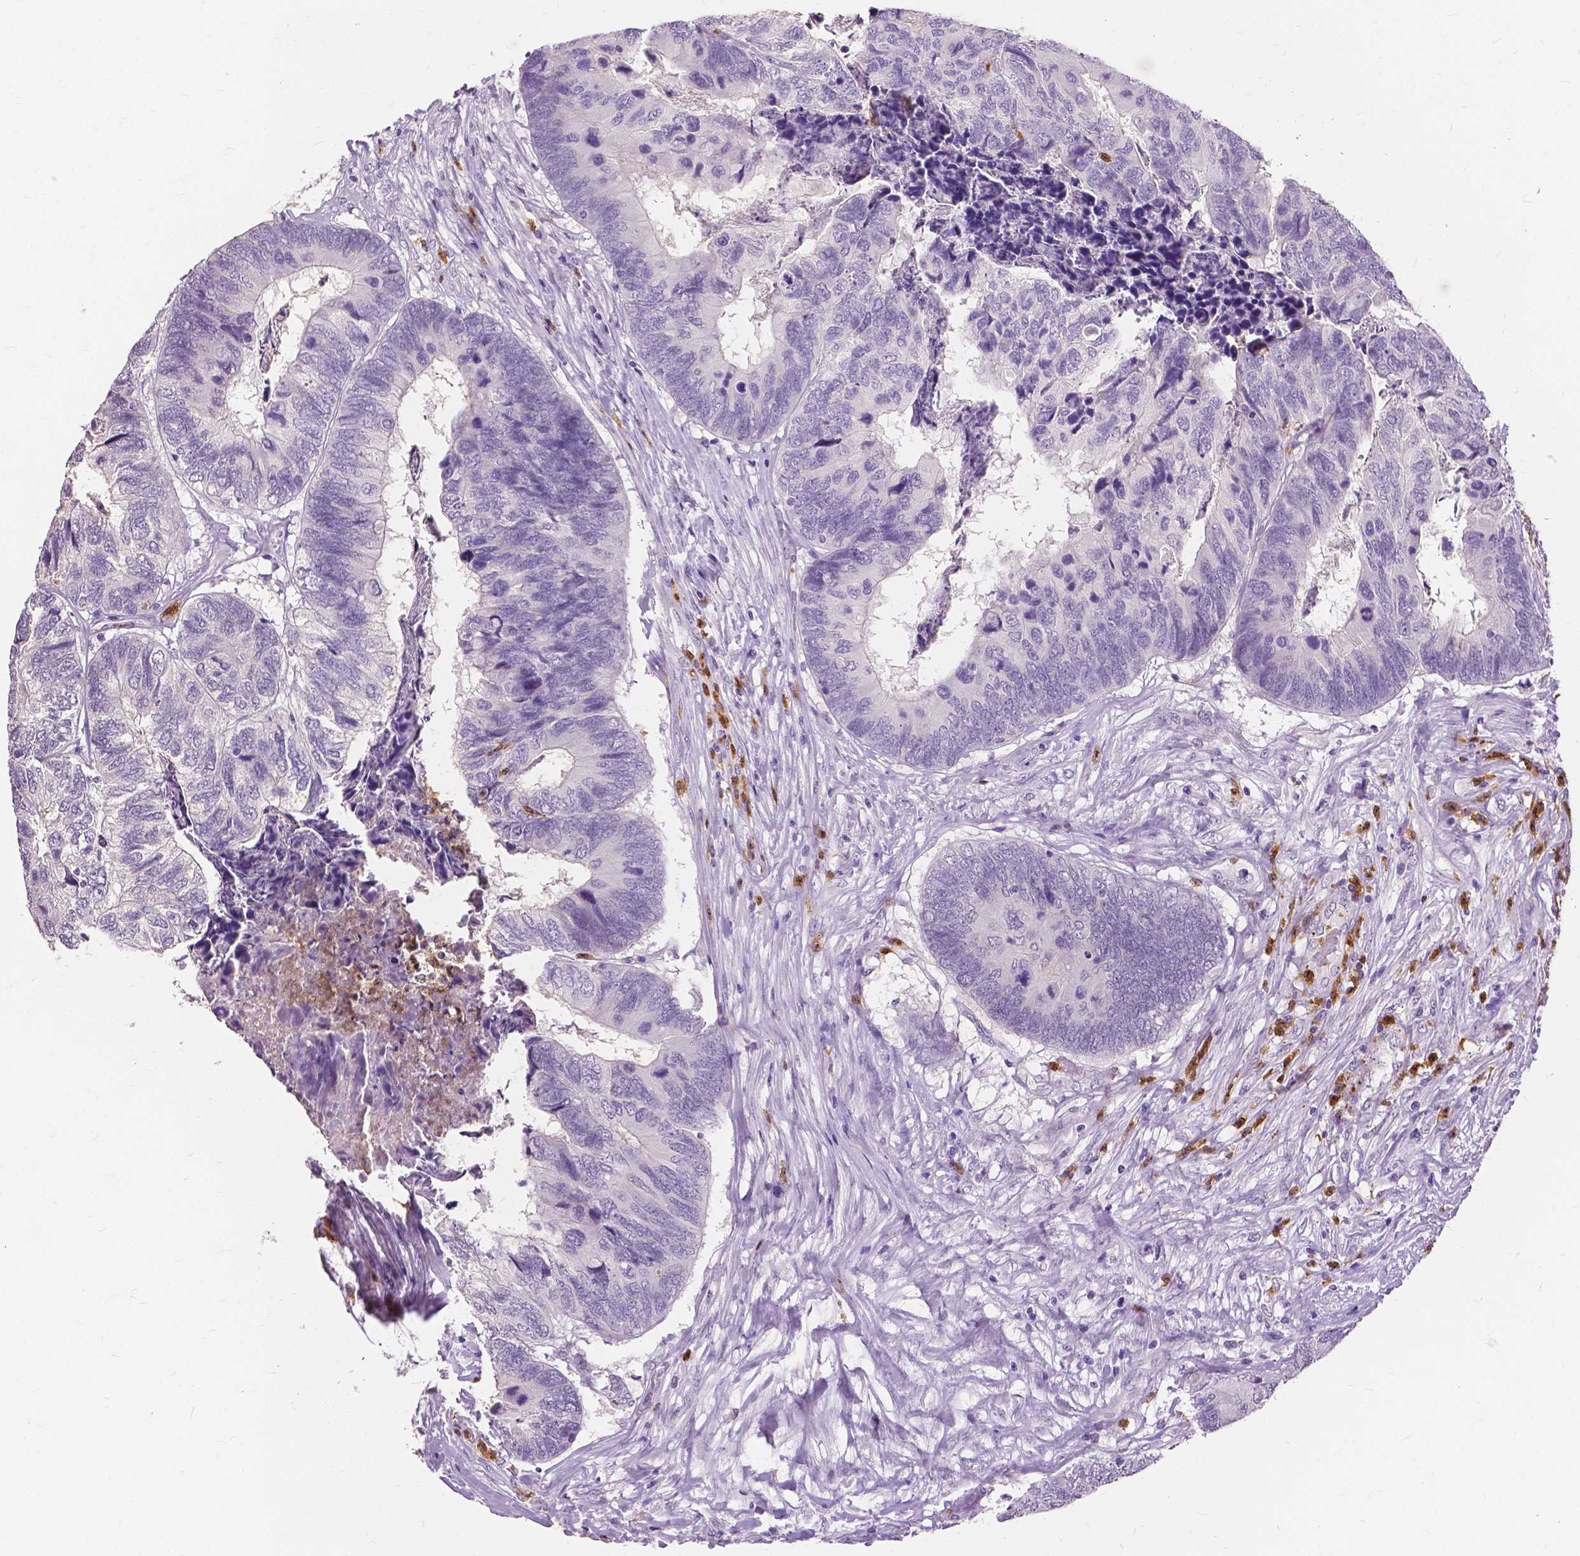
{"staining": {"intensity": "negative", "quantity": "none", "location": "none"}, "tissue": "colorectal cancer", "cell_type": "Tumor cells", "image_type": "cancer", "snomed": [{"axis": "morphology", "description": "Adenocarcinoma, NOS"}, {"axis": "topography", "description": "Colon"}], "caption": "Image shows no protein positivity in tumor cells of colorectal adenocarcinoma tissue. (Brightfield microscopy of DAB (3,3'-diaminobenzidine) IHC at high magnification).", "gene": "CXCR2", "patient": {"sex": "female", "age": 67}}